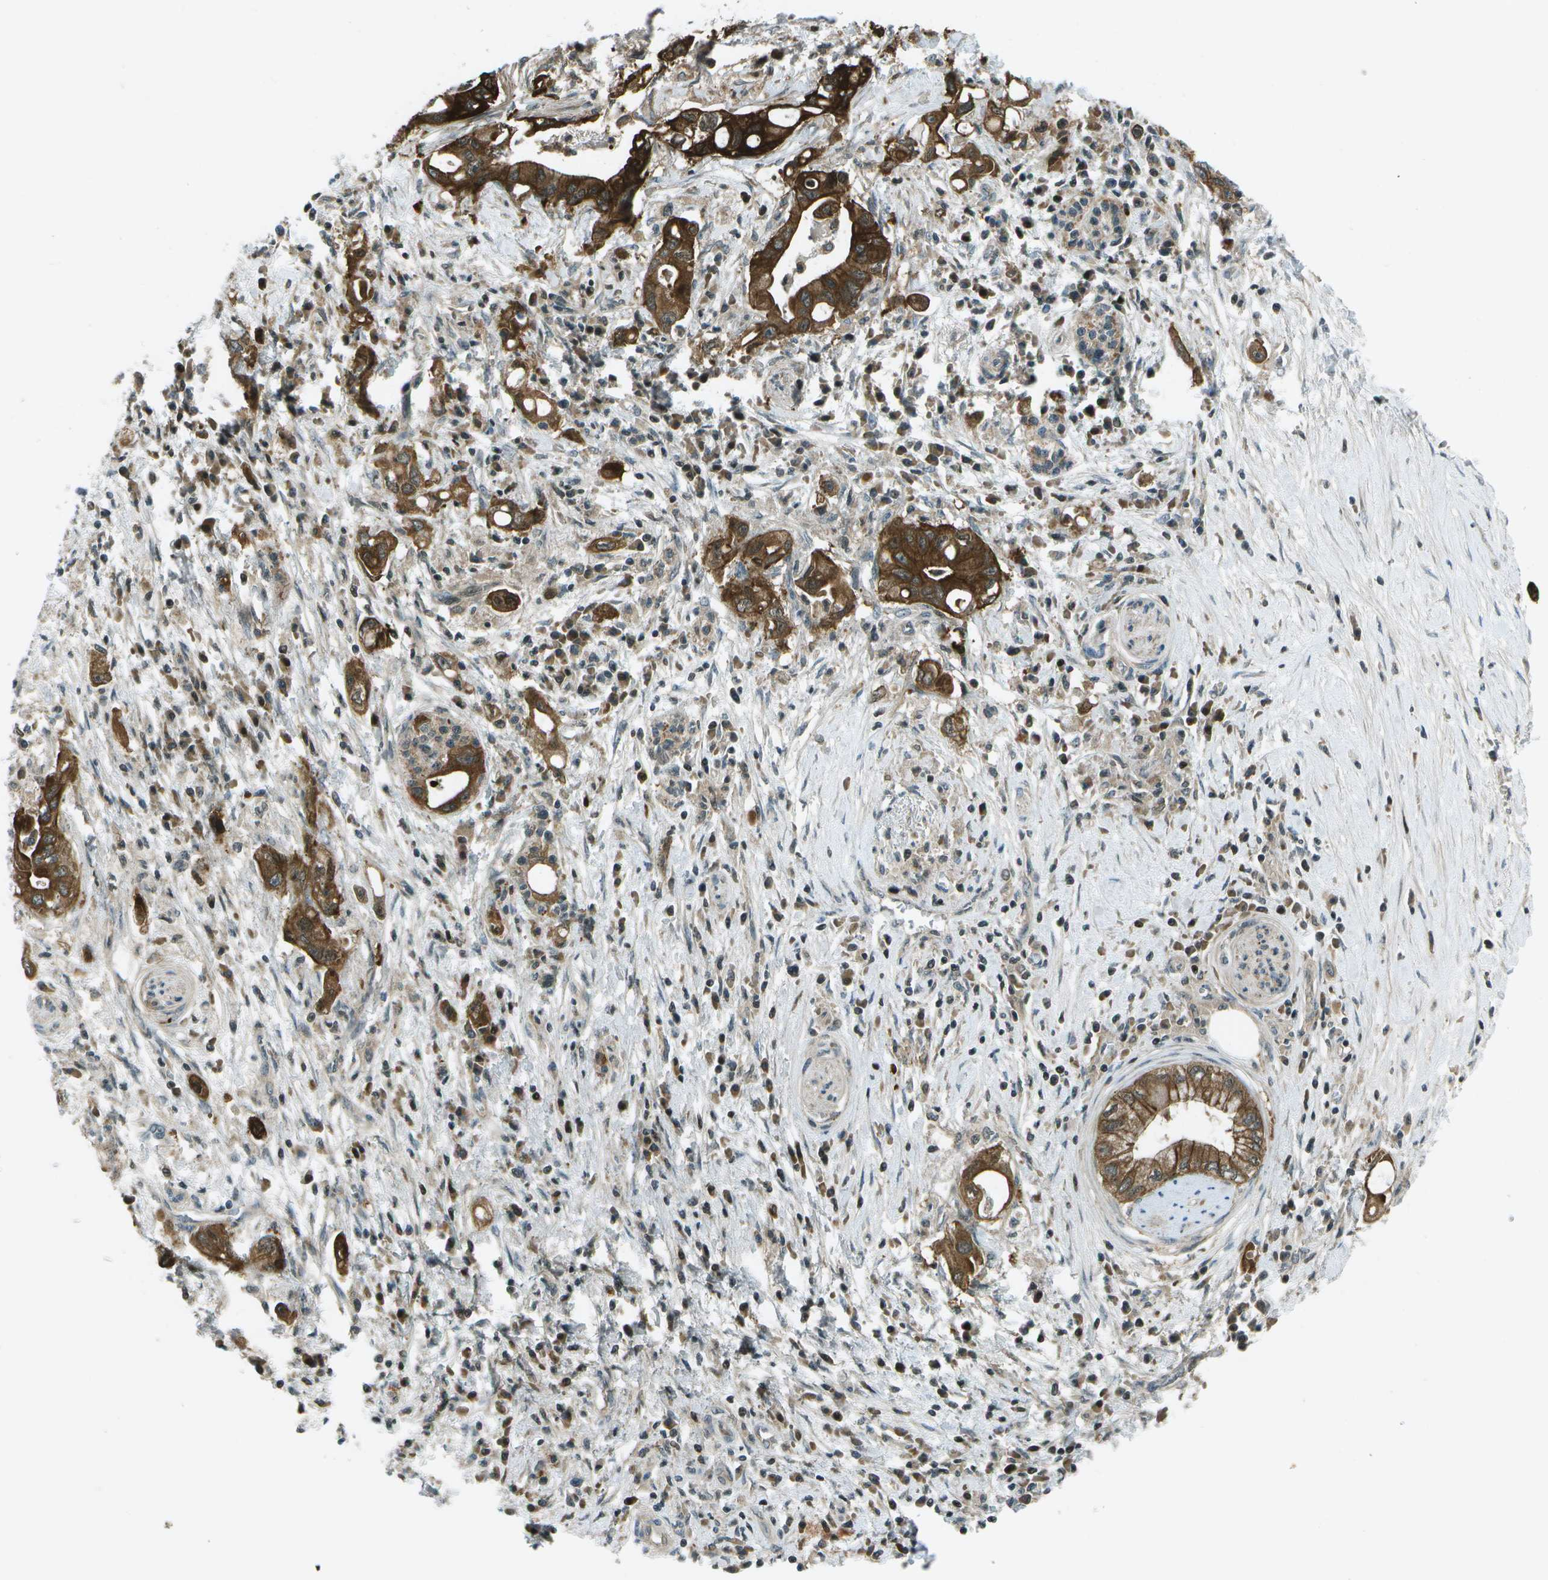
{"staining": {"intensity": "strong", "quantity": ">75%", "location": "cytoplasmic/membranous"}, "tissue": "pancreatic cancer", "cell_type": "Tumor cells", "image_type": "cancer", "snomed": [{"axis": "morphology", "description": "Adenocarcinoma, NOS"}, {"axis": "topography", "description": "Pancreas"}], "caption": "Immunohistochemical staining of human adenocarcinoma (pancreatic) reveals strong cytoplasmic/membranous protein expression in approximately >75% of tumor cells.", "gene": "TMEM19", "patient": {"sex": "female", "age": 73}}